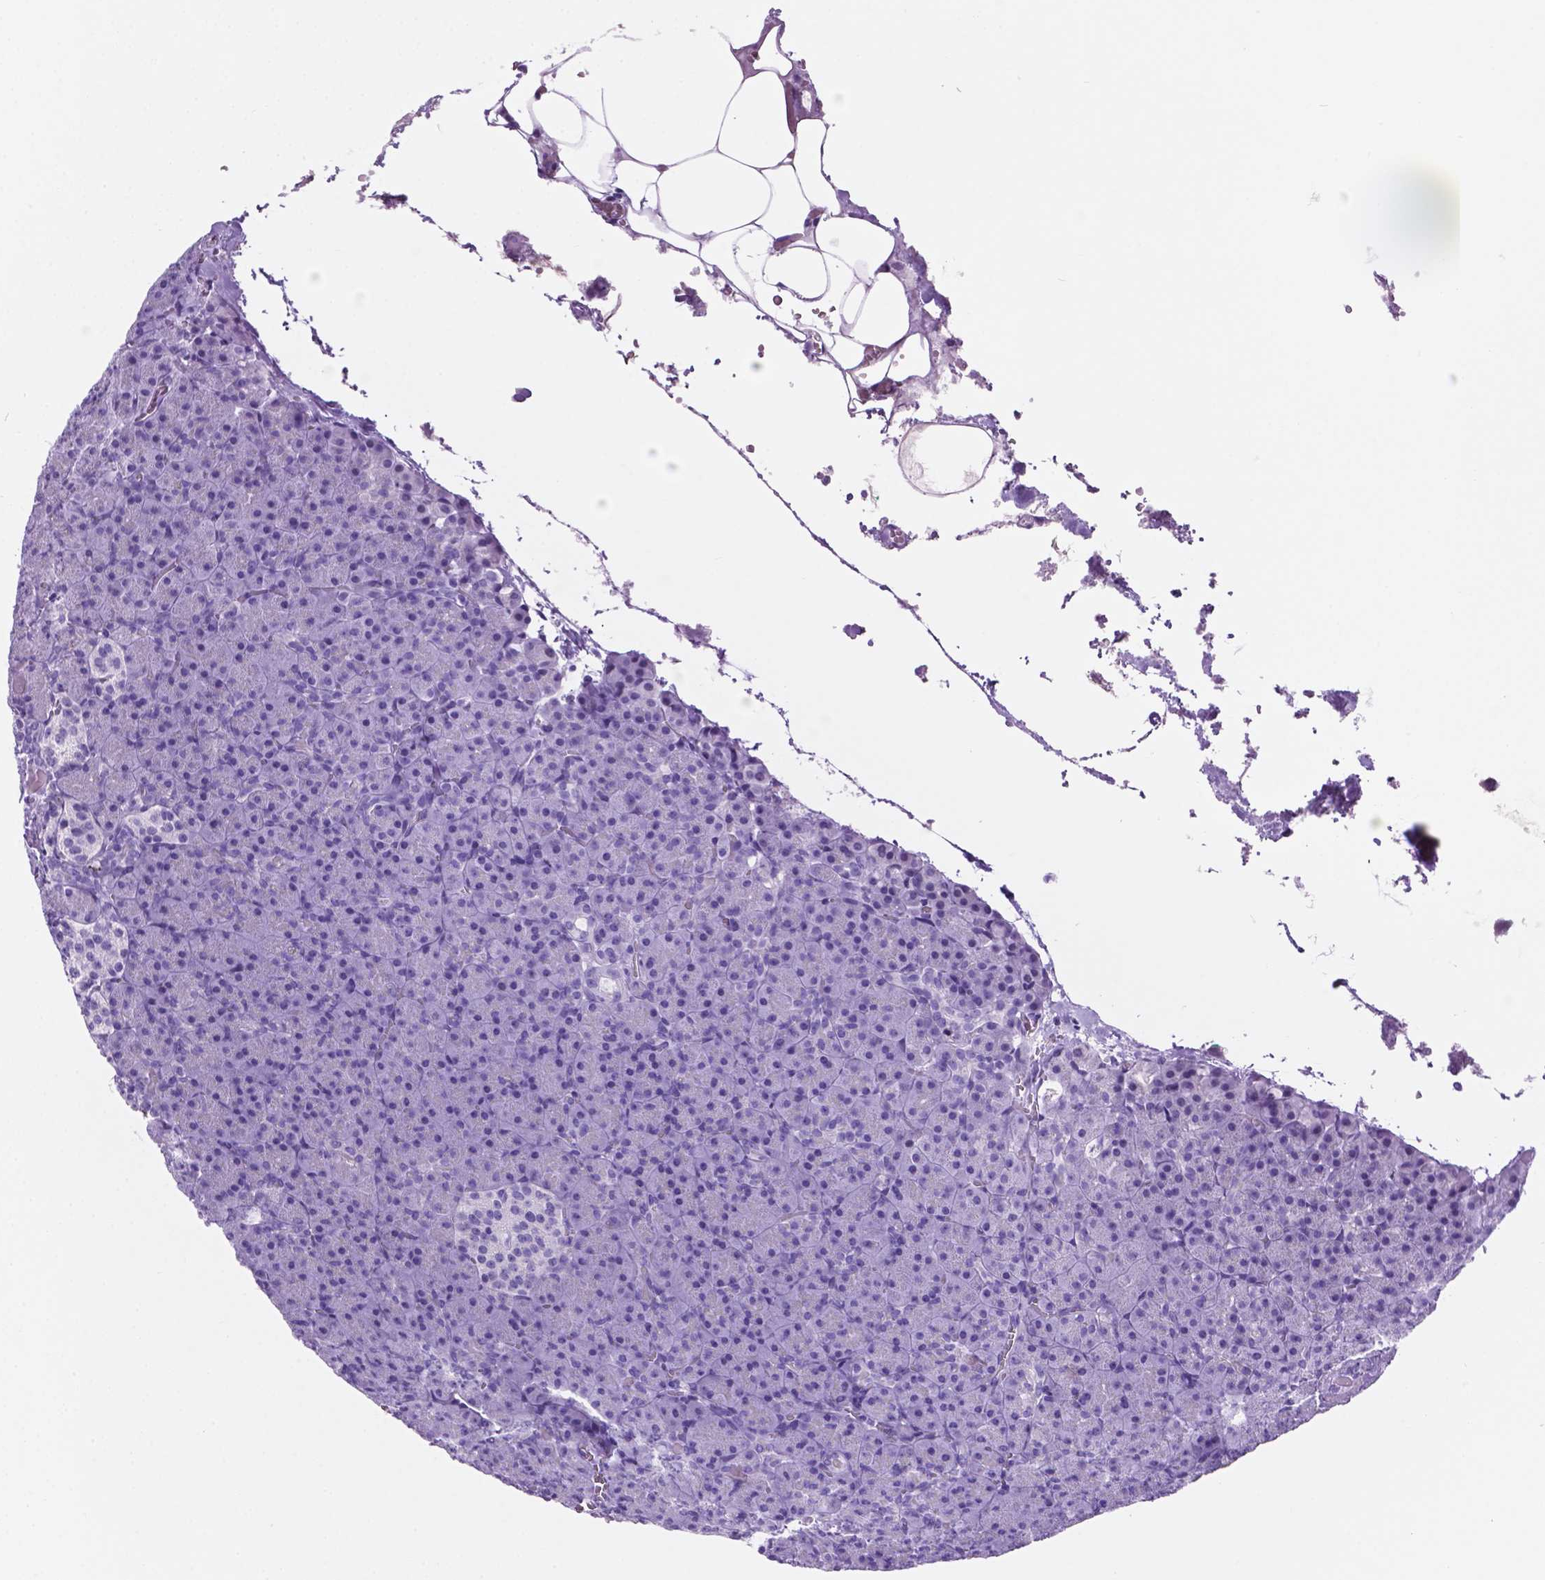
{"staining": {"intensity": "strong", "quantity": "<25%", "location": "cytoplasmic/membranous"}, "tissue": "pancreas", "cell_type": "Exocrine glandular cells", "image_type": "normal", "snomed": [{"axis": "morphology", "description": "Normal tissue, NOS"}, {"axis": "topography", "description": "Pancreas"}], "caption": "Pancreas stained with DAB (3,3'-diaminobenzidine) immunohistochemistry exhibits medium levels of strong cytoplasmic/membranous expression in approximately <25% of exocrine glandular cells. (DAB IHC with brightfield microscopy, high magnification).", "gene": "C17orf107", "patient": {"sex": "female", "age": 74}}